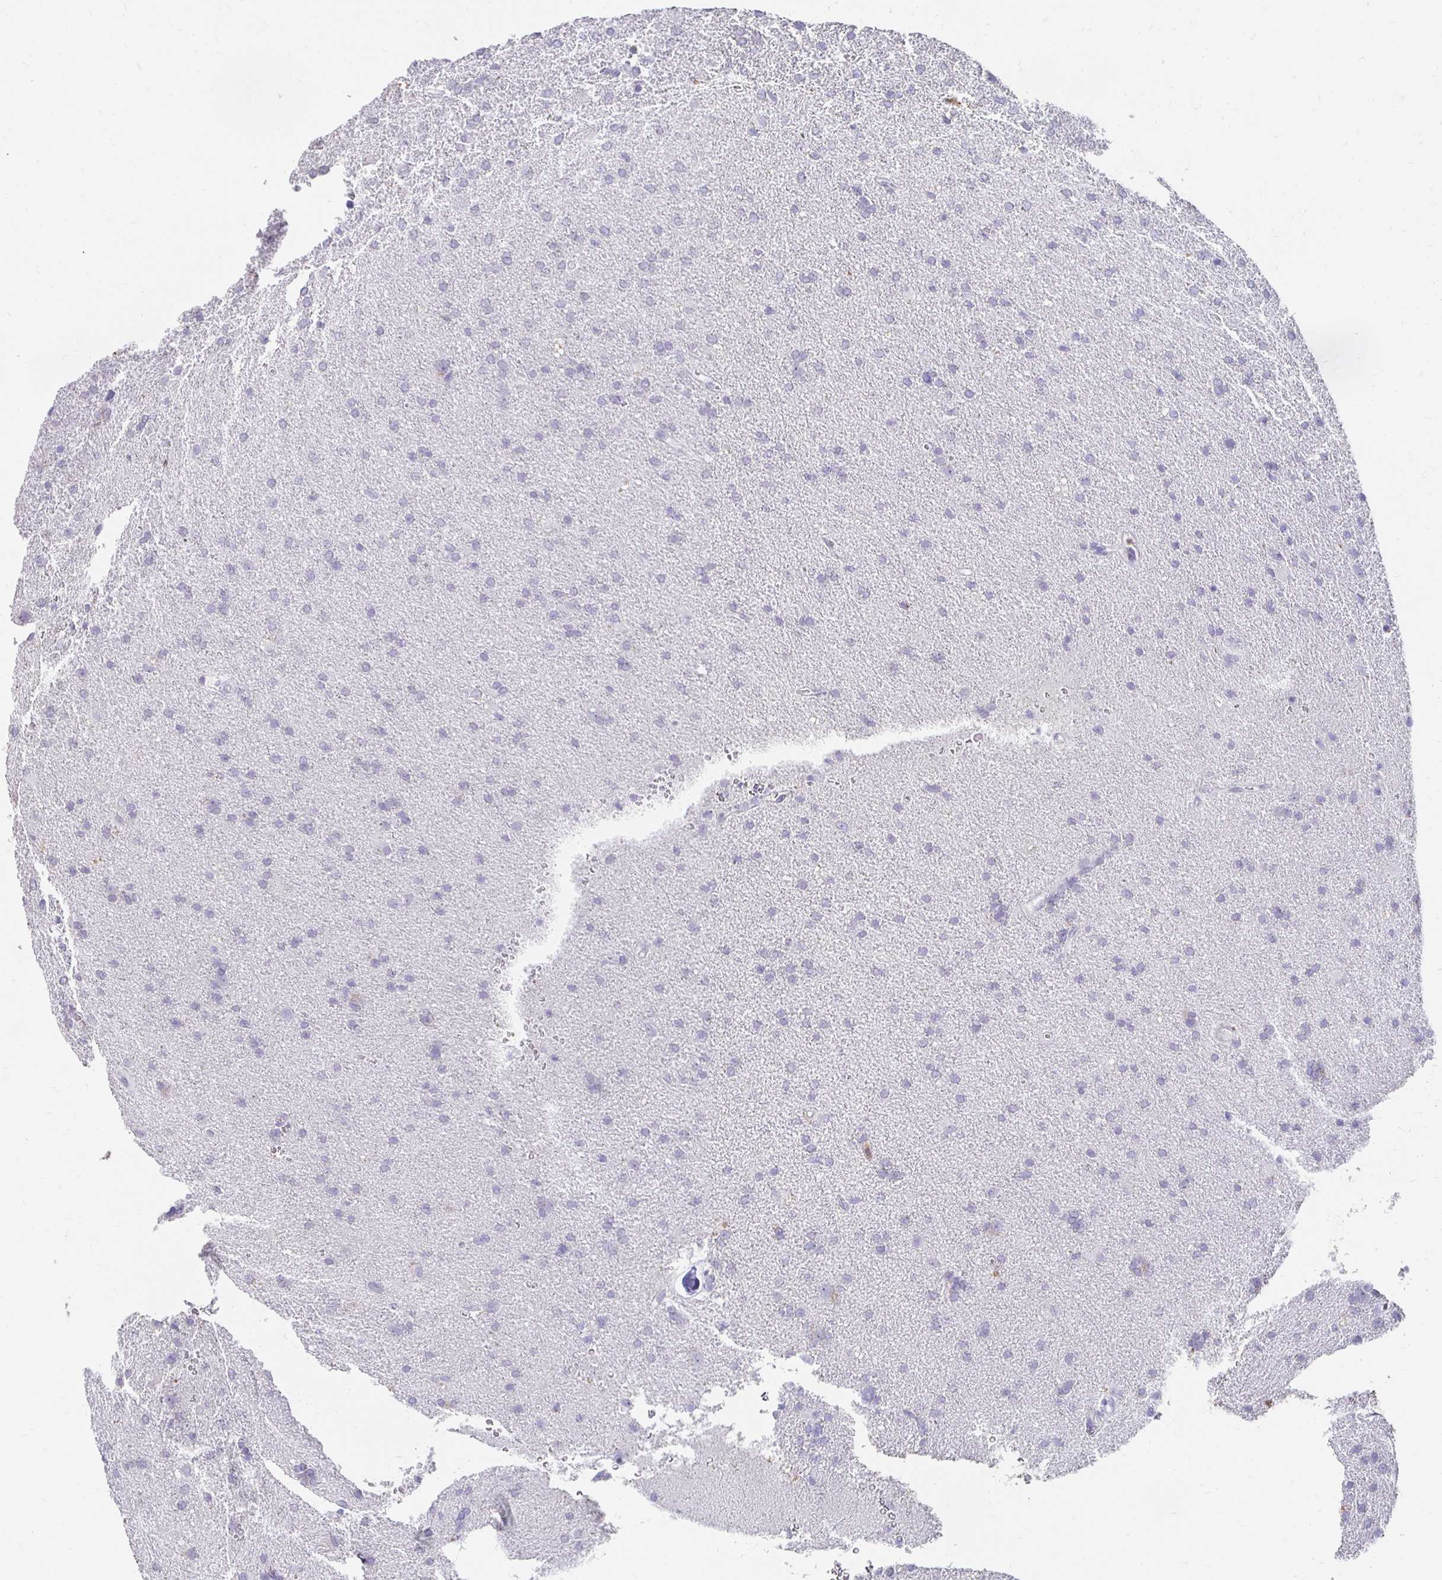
{"staining": {"intensity": "negative", "quantity": "none", "location": "none"}, "tissue": "glioma", "cell_type": "Tumor cells", "image_type": "cancer", "snomed": [{"axis": "morphology", "description": "Glioma, malignant, Low grade"}, {"axis": "topography", "description": "Brain"}], "caption": "High power microscopy photomicrograph of an IHC micrograph of glioma, revealing no significant expression in tumor cells.", "gene": "GK2", "patient": {"sex": "male", "age": 66}}